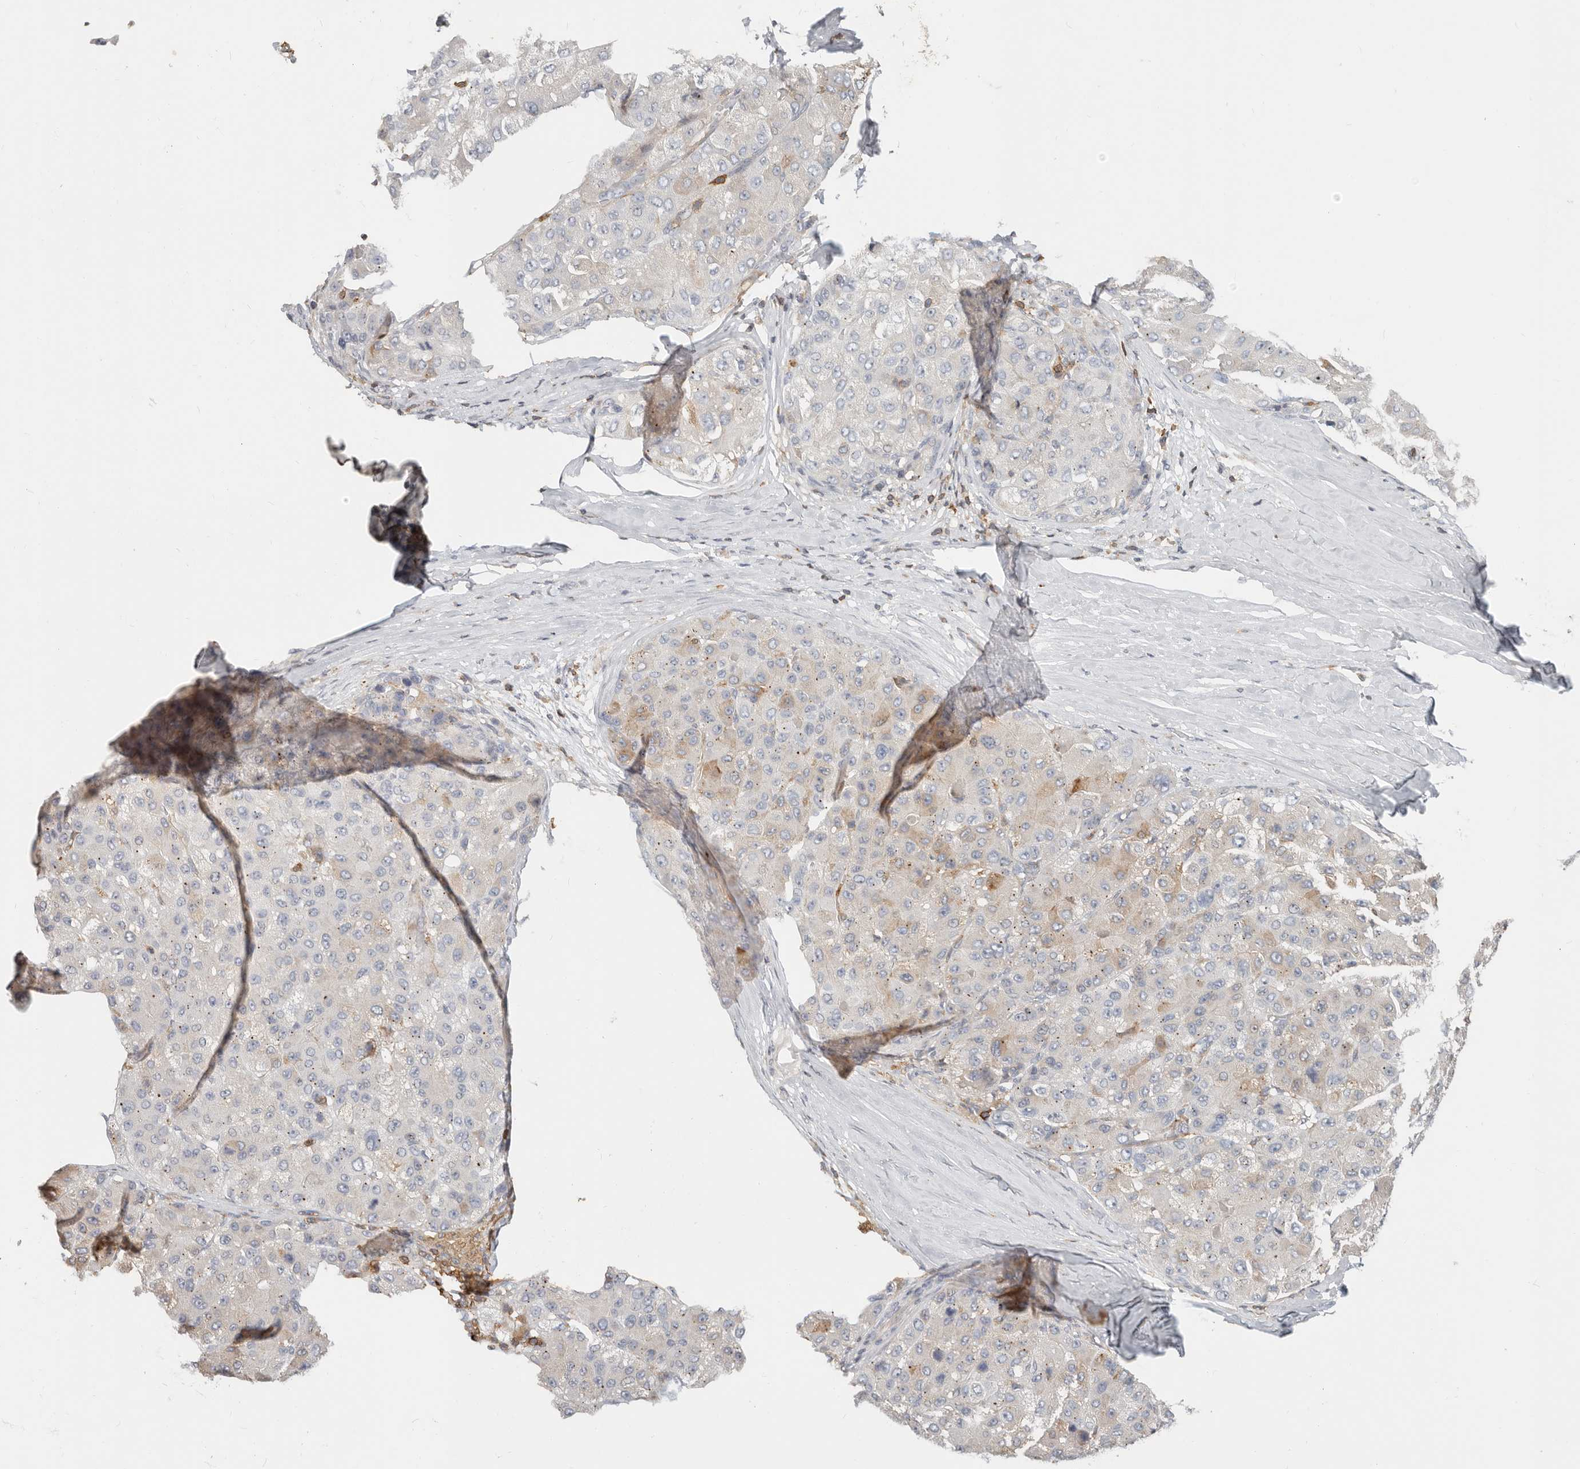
{"staining": {"intensity": "moderate", "quantity": "<25%", "location": "cytoplasmic/membranous"}, "tissue": "liver cancer", "cell_type": "Tumor cells", "image_type": "cancer", "snomed": [{"axis": "morphology", "description": "Carcinoma, Hepatocellular, NOS"}, {"axis": "topography", "description": "Liver"}], "caption": "A low amount of moderate cytoplasmic/membranous expression is present in about <25% of tumor cells in liver hepatocellular carcinoma tissue. (DAB = brown stain, brightfield microscopy at high magnification).", "gene": "TMEM63B", "patient": {"sex": "male", "age": 80}}